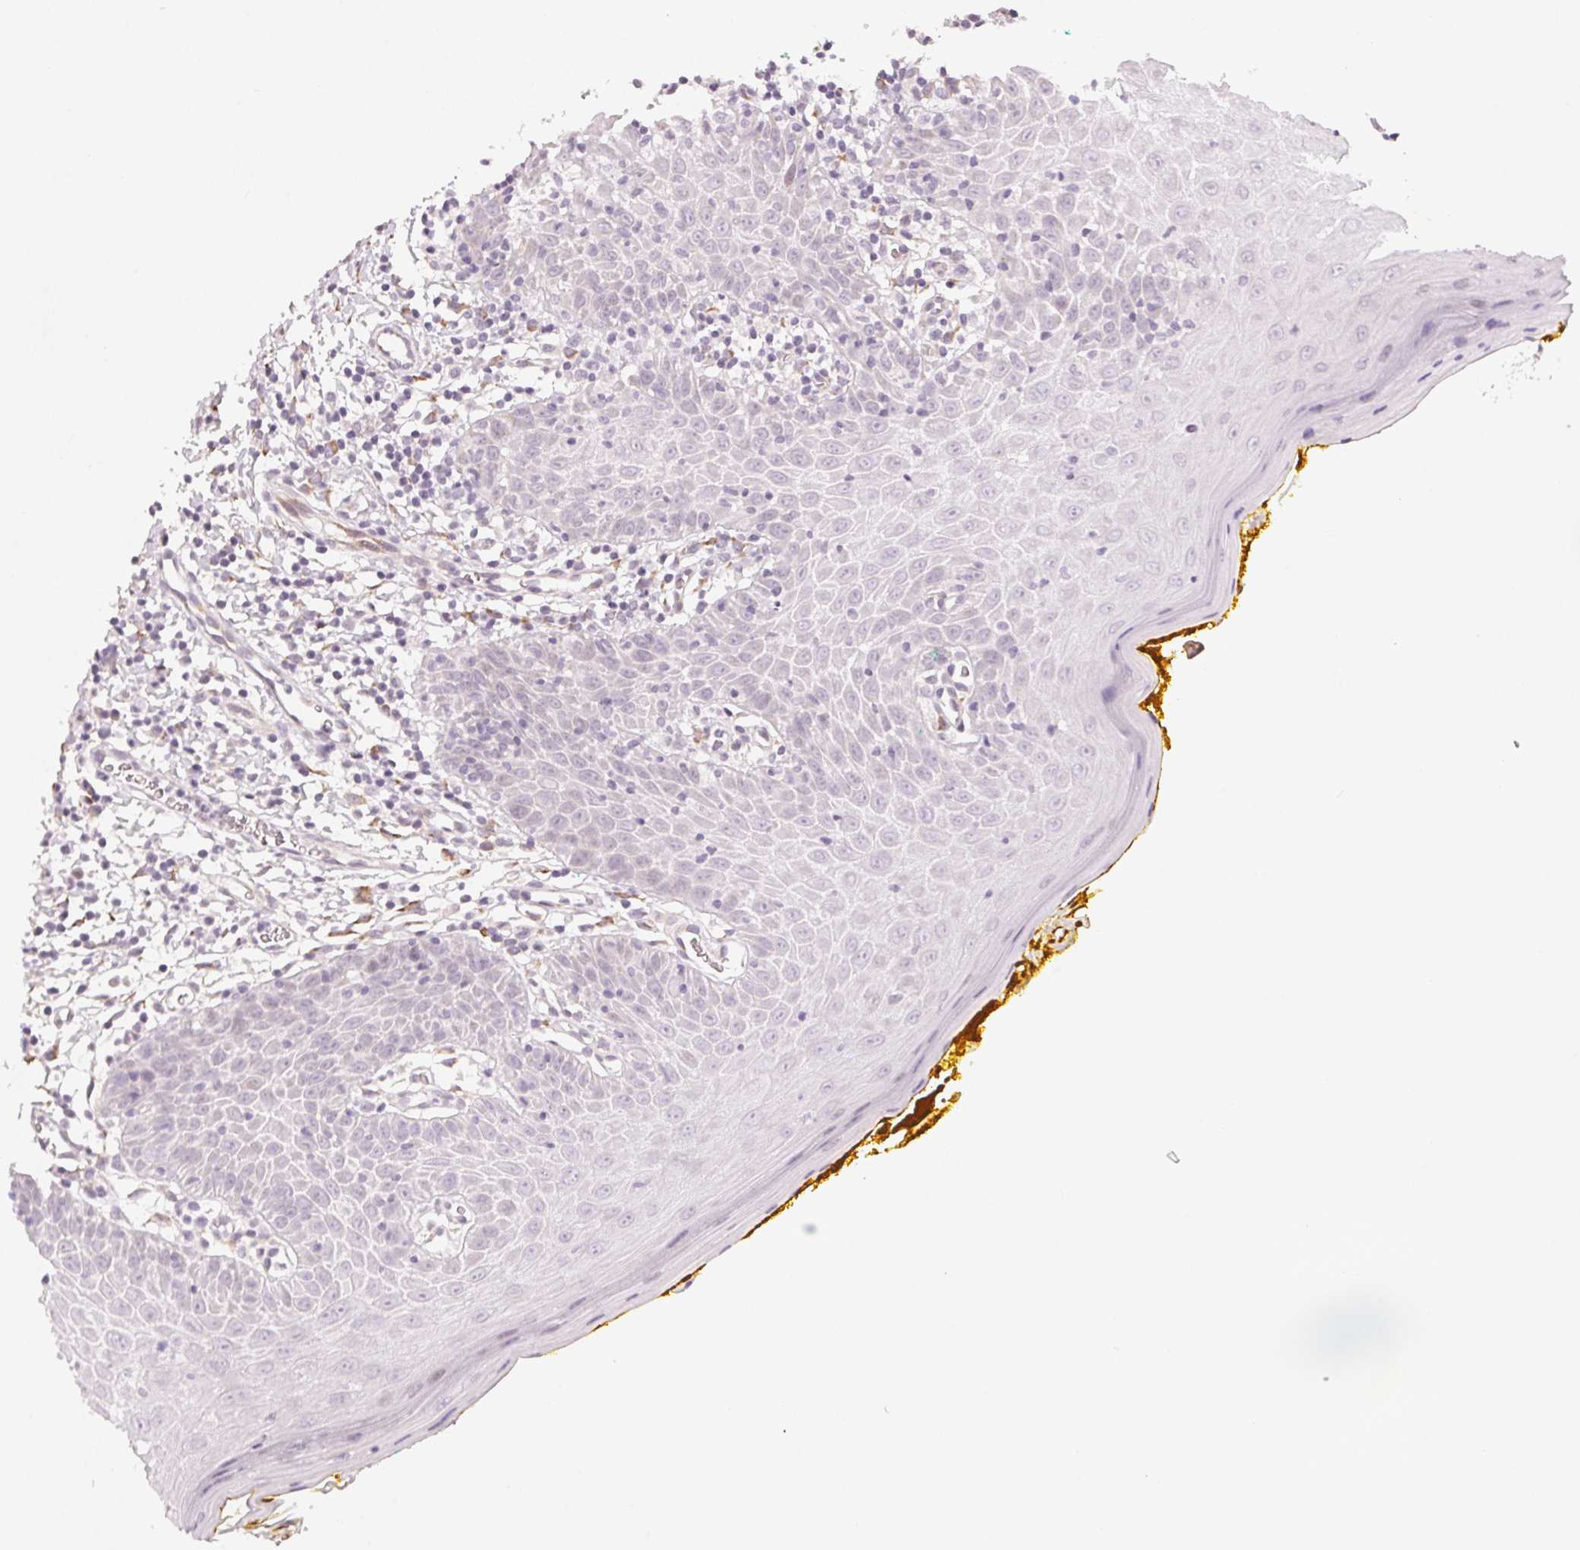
{"staining": {"intensity": "negative", "quantity": "none", "location": "none"}, "tissue": "oral mucosa", "cell_type": "Squamous epithelial cells", "image_type": "normal", "snomed": [{"axis": "morphology", "description": "Normal tissue, NOS"}, {"axis": "topography", "description": "Oral tissue"}, {"axis": "topography", "description": "Tounge, NOS"}], "caption": "An immunohistochemistry (IHC) micrograph of unremarkable oral mucosa is shown. There is no staining in squamous epithelial cells of oral mucosa. (Immunohistochemistry (ihc), brightfield microscopy, high magnification).", "gene": "CCDC96", "patient": {"sex": "female", "age": 58}}